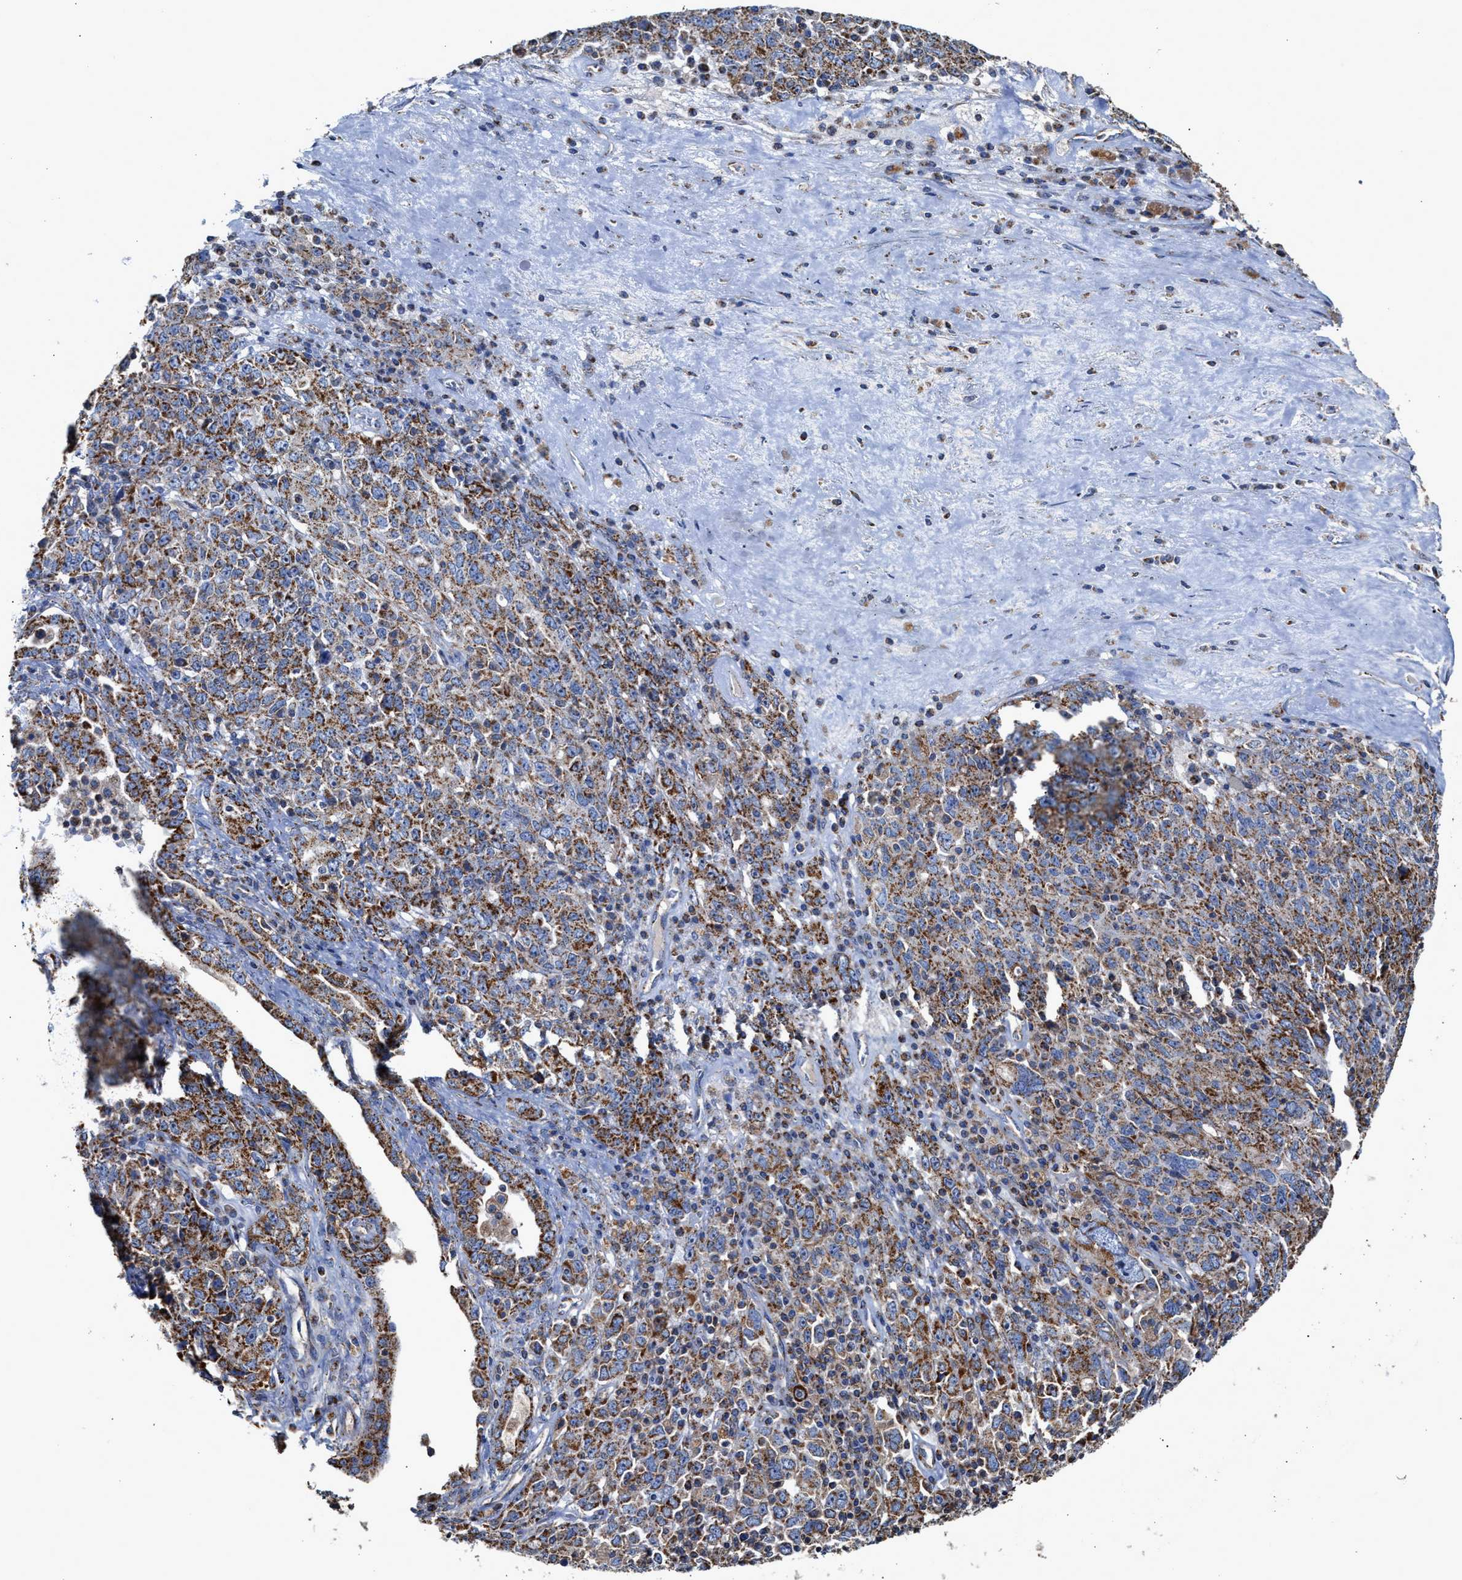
{"staining": {"intensity": "moderate", "quantity": ">75%", "location": "cytoplasmic/membranous"}, "tissue": "ovarian cancer", "cell_type": "Tumor cells", "image_type": "cancer", "snomed": [{"axis": "morphology", "description": "Carcinoma, endometroid"}, {"axis": "topography", "description": "Ovary"}], "caption": "The micrograph demonstrates immunohistochemical staining of endometroid carcinoma (ovarian). There is moderate cytoplasmic/membranous staining is identified in about >75% of tumor cells. The staining was performed using DAB to visualize the protein expression in brown, while the nuclei were stained in blue with hematoxylin (Magnification: 20x).", "gene": "MECR", "patient": {"sex": "female", "age": 62}}